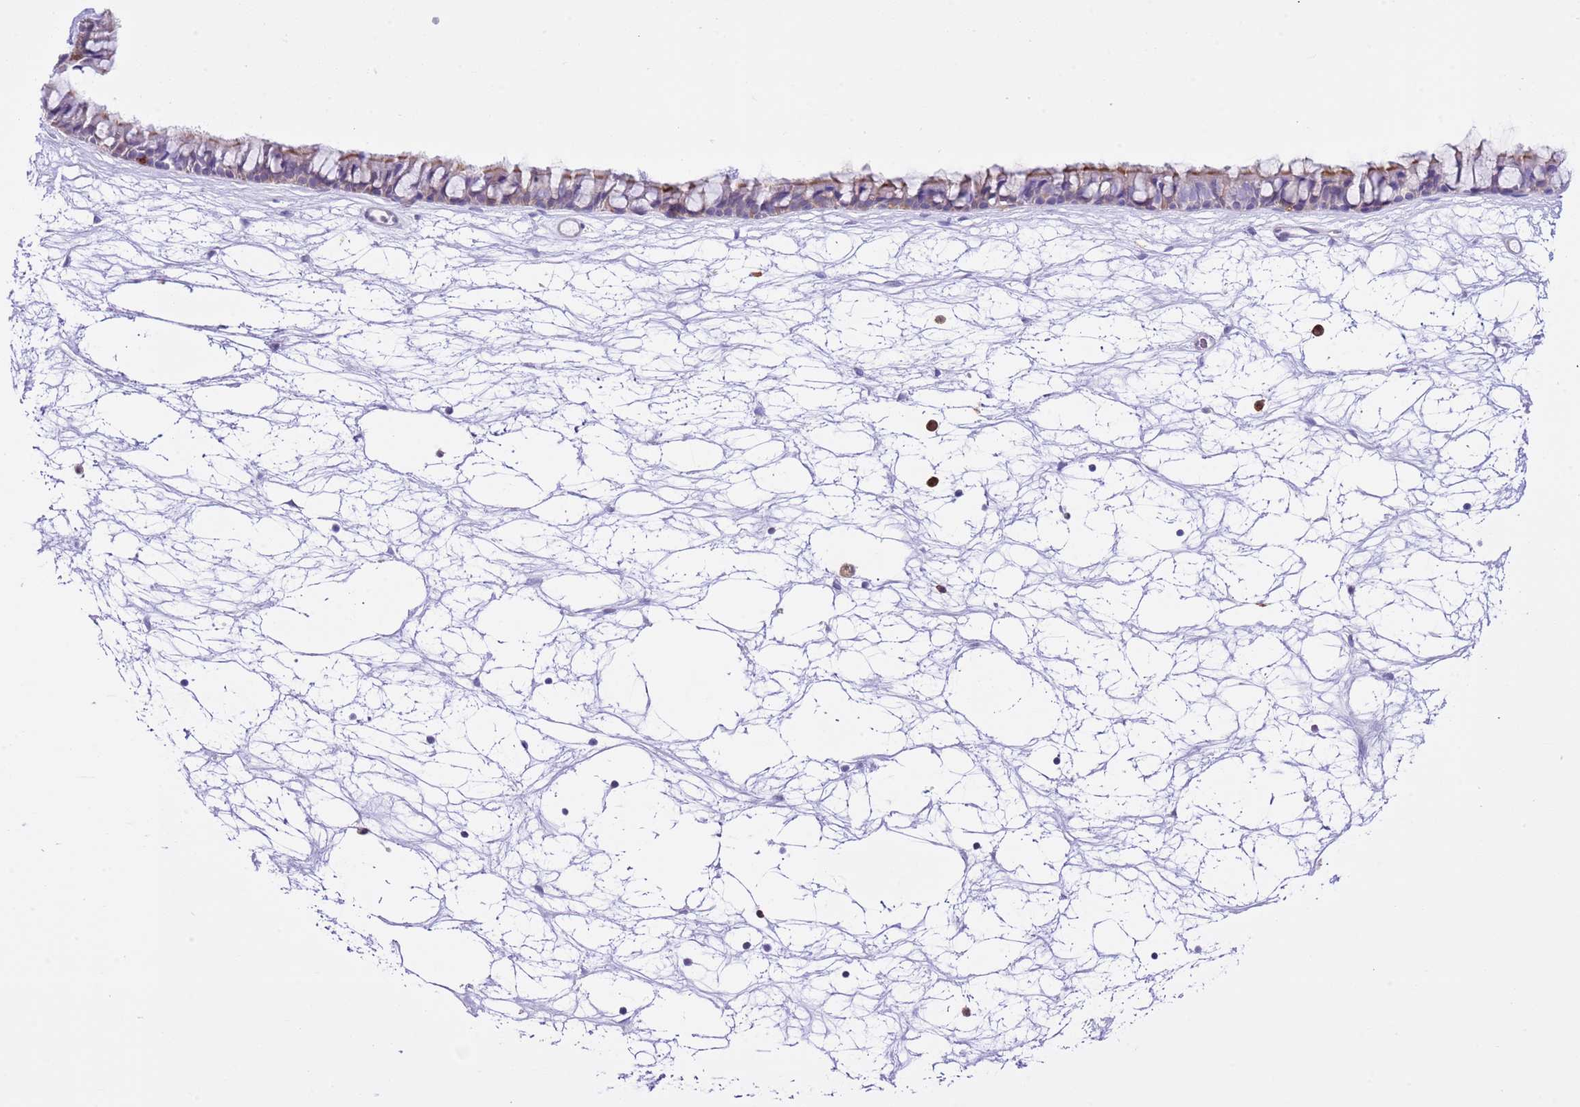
{"staining": {"intensity": "moderate", "quantity": "25%-75%", "location": "cytoplasmic/membranous"}, "tissue": "nasopharynx", "cell_type": "Respiratory epithelial cells", "image_type": "normal", "snomed": [{"axis": "morphology", "description": "Normal tissue, NOS"}, {"axis": "topography", "description": "Nasopharynx"}], "caption": "Moderate cytoplasmic/membranous protein staining is identified in about 25%-75% of respiratory epithelial cells in nasopharynx.", "gene": "EFHD2", "patient": {"sex": "male", "age": 64}}